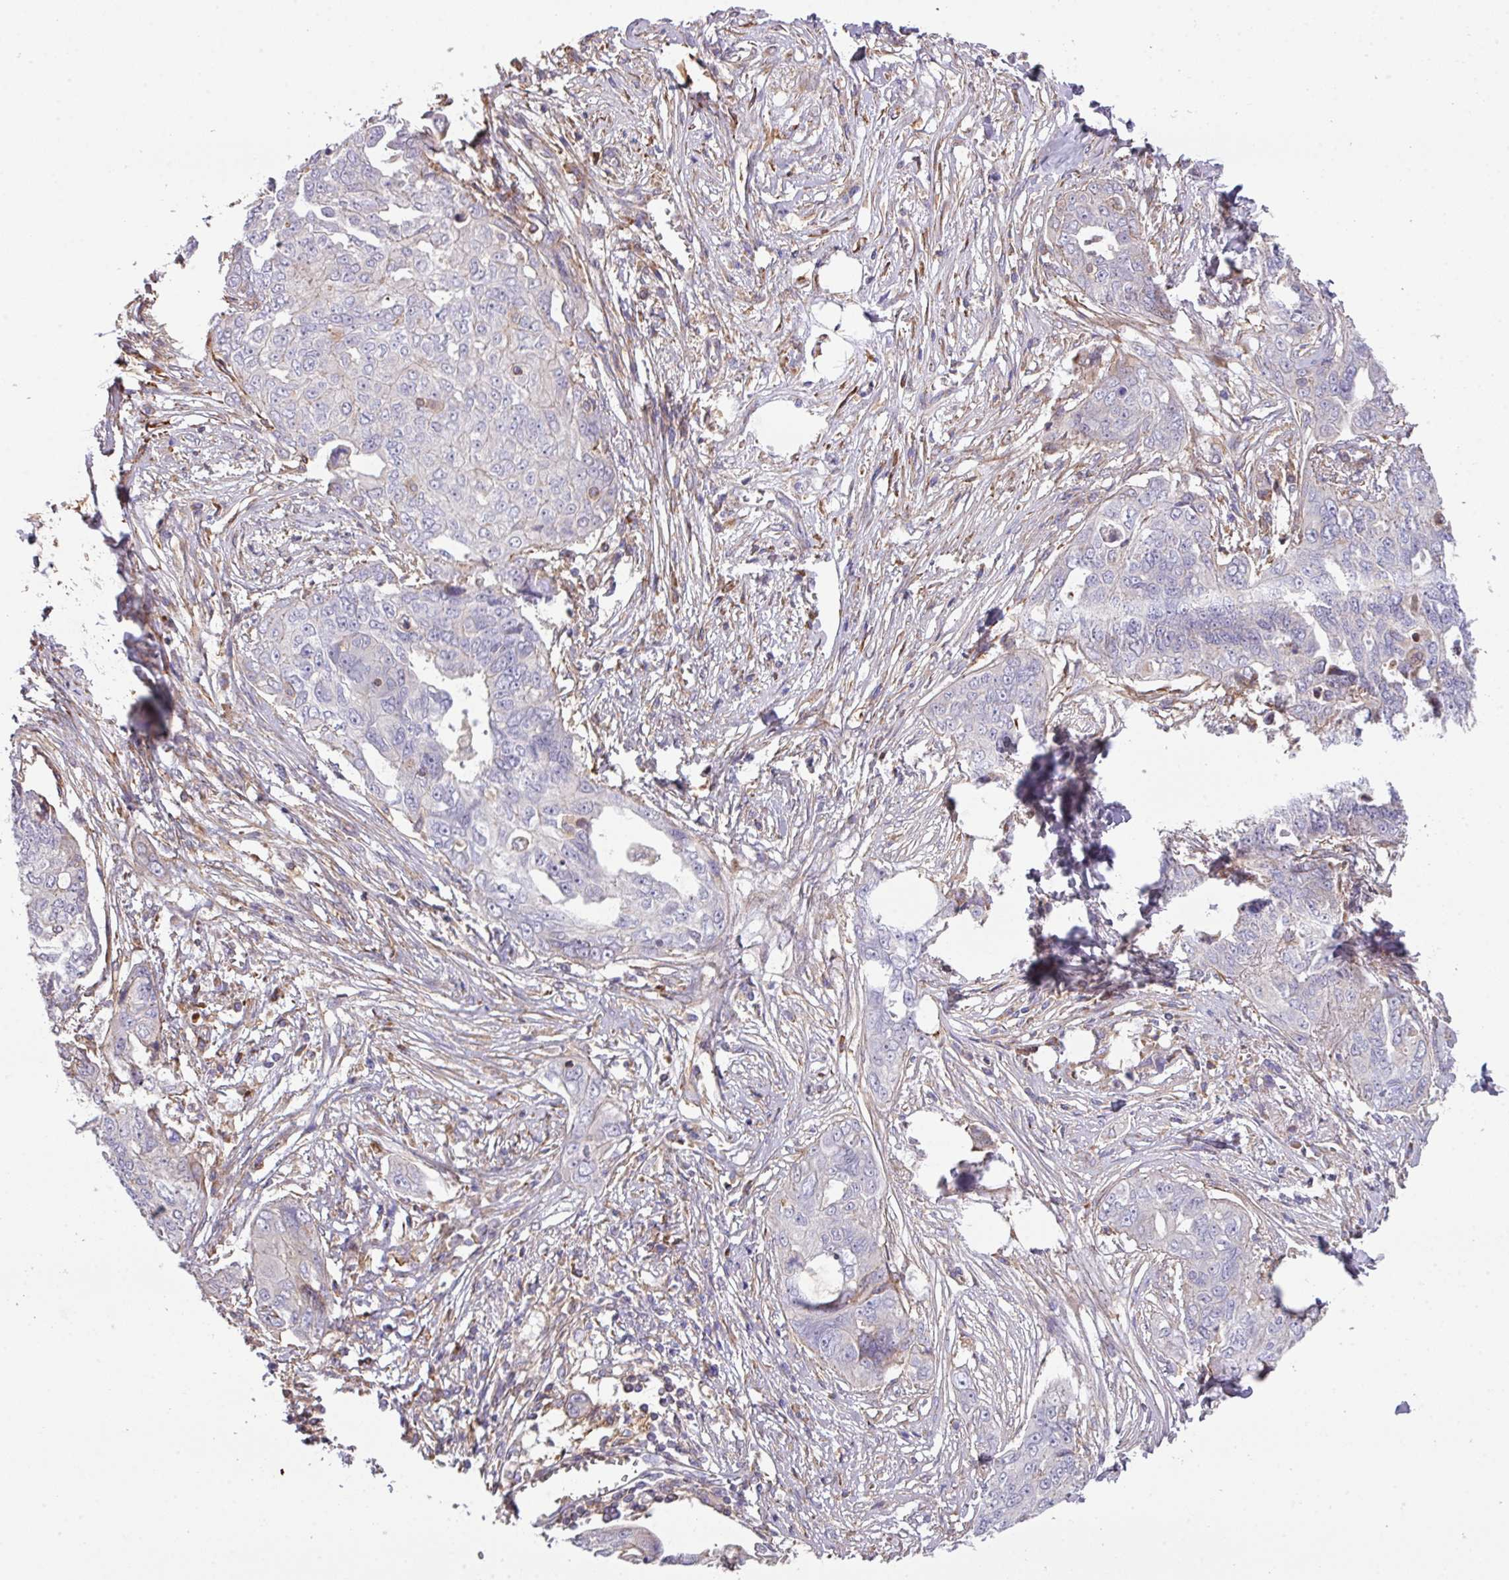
{"staining": {"intensity": "negative", "quantity": "none", "location": "none"}, "tissue": "ovarian cancer", "cell_type": "Tumor cells", "image_type": "cancer", "snomed": [{"axis": "morphology", "description": "Carcinoma, endometroid"}, {"axis": "topography", "description": "Ovary"}], "caption": "The immunohistochemistry (IHC) micrograph has no significant positivity in tumor cells of endometroid carcinoma (ovarian) tissue.", "gene": "LRRC41", "patient": {"sex": "female", "age": 70}}